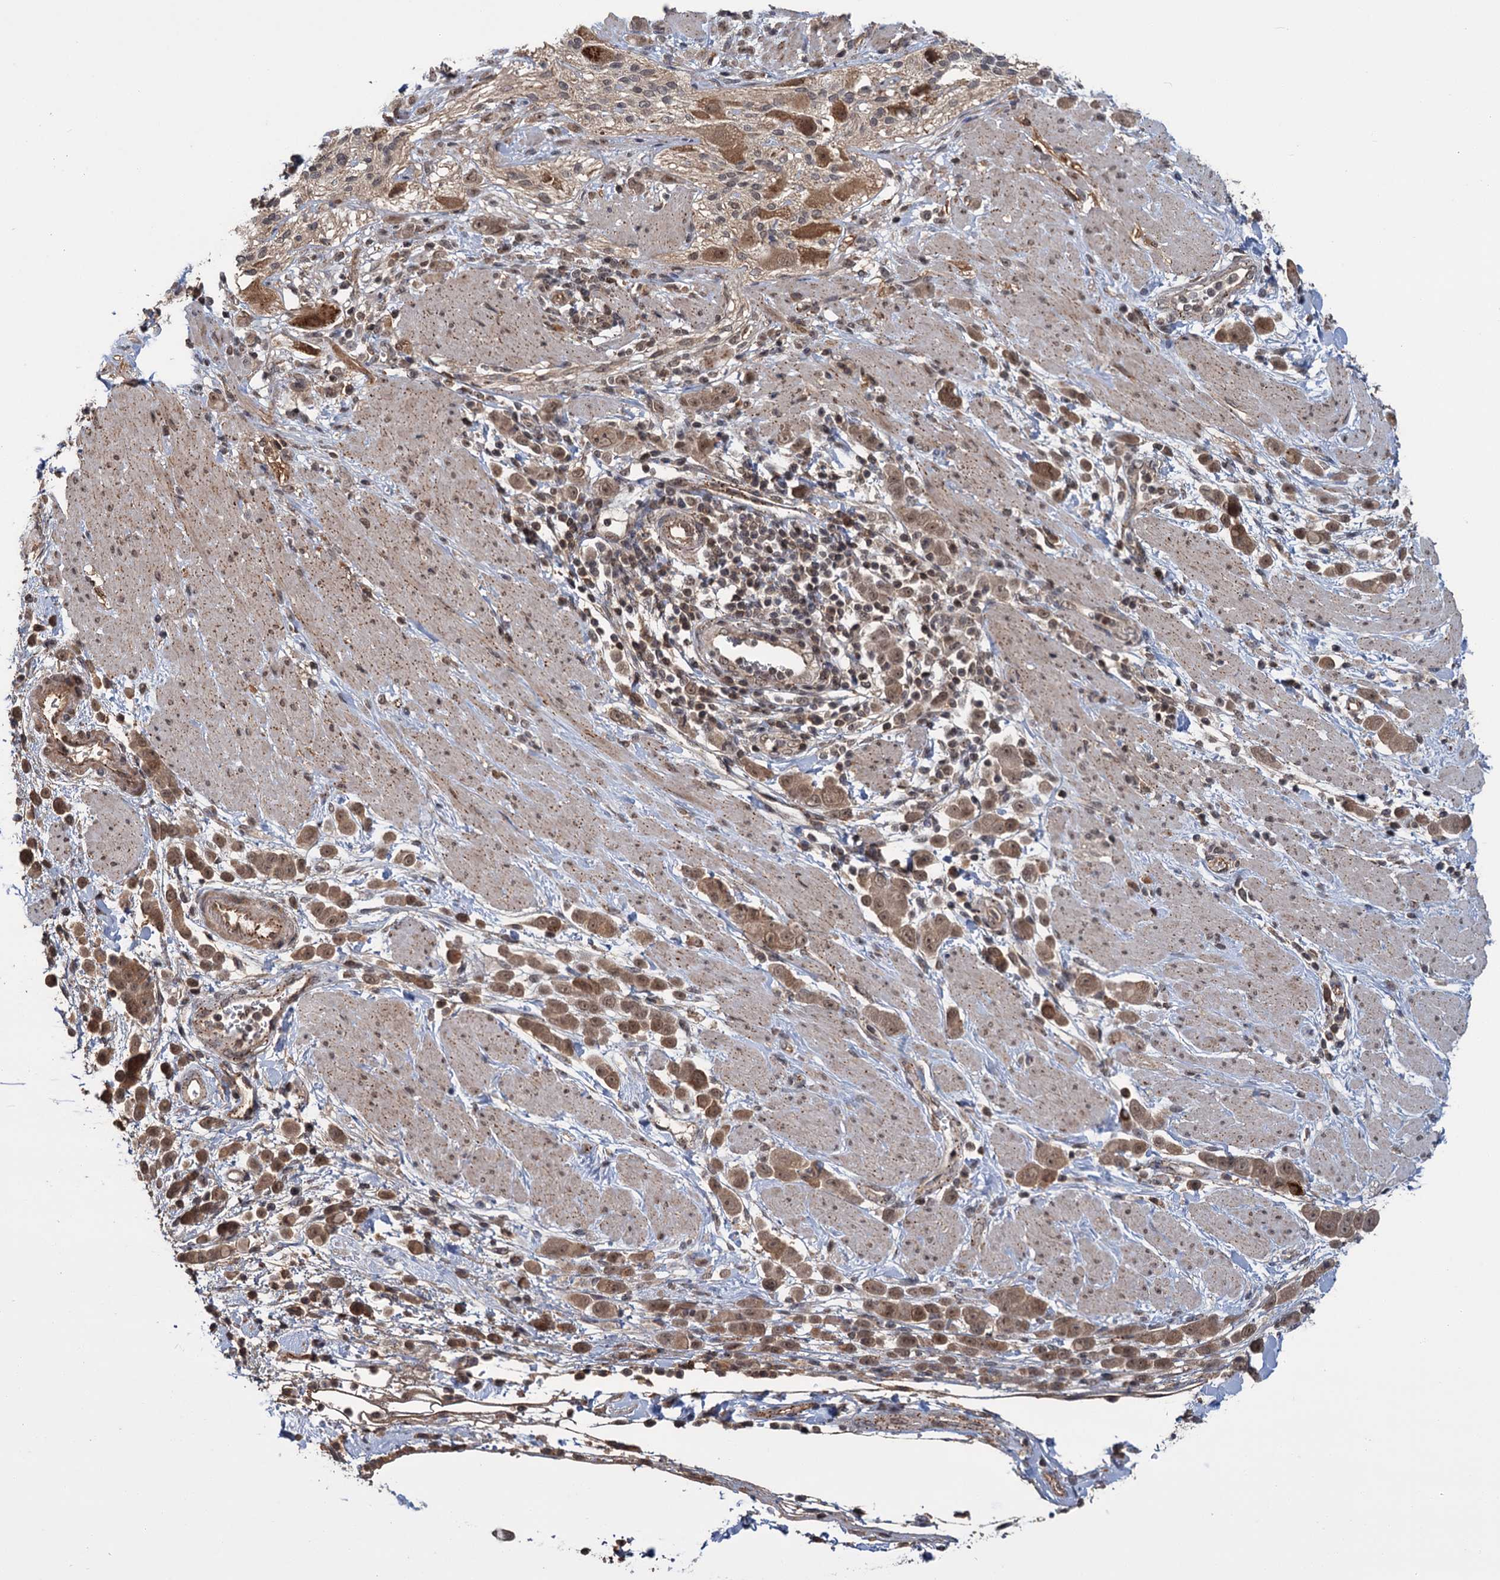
{"staining": {"intensity": "moderate", "quantity": ">75%", "location": "cytoplasmic/membranous,nuclear"}, "tissue": "pancreatic cancer", "cell_type": "Tumor cells", "image_type": "cancer", "snomed": [{"axis": "morphology", "description": "Normal tissue, NOS"}, {"axis": "morphology", "description": "Adenocarcinoma, NOS"}, {"axis": "topography", "description": "Pancreas"}], "caption": "Human pancreatic cancer (adenocarcinoma) stained with a brown dye demonstrates moderate cytoplasmic/membranous and nuclear positive positivity in approximately >75% of tumor cells.", "gene": "KANSL2", "patient": {"sex": "female", "age": 64}}